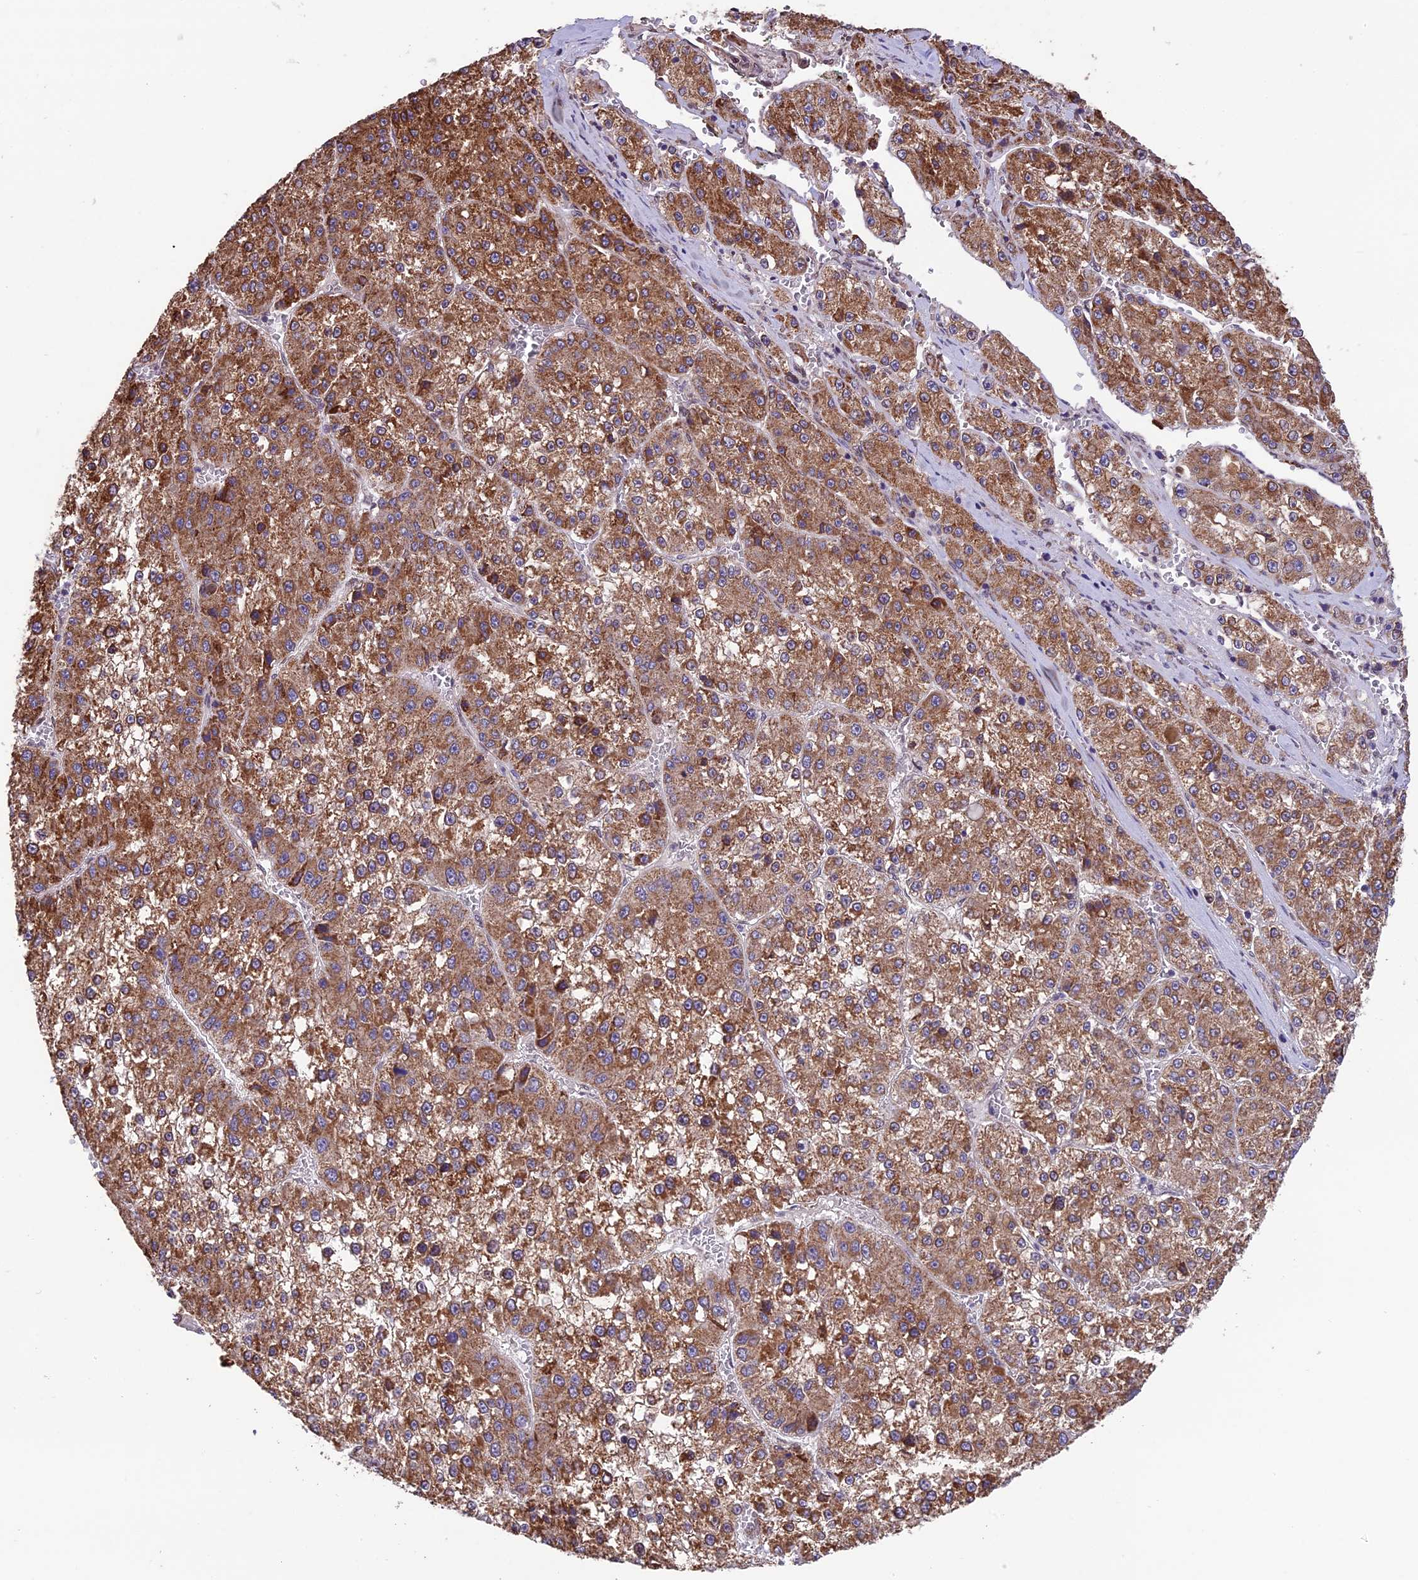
{"staining": {"intensity": "strong", "quantity": ">75%", "location": "cytoplasmic/membranous"}, "tissue": "liver cancer", "cell_type": "Tumor cells", "image_type": "cancer", "snomed": [{"axis": "morphology", "description": "Carcinoma, Hepatocellular, NOS"}, {"axis": "topography", "description": "Liver"}], "caption": "Liver cancer (hepatocellular carcinoma) was stained to show a protein in brown. There is high levels of strong cytoplasmic/membranous positivity in approximately >75% of tumor cells. (DAB (3,3'-diaminobenzidine) IHC, brown staining for protein, blue staining for nuclei).", "gene": "CYP2R1", "patient": {"sex": "female", "age": 73}}